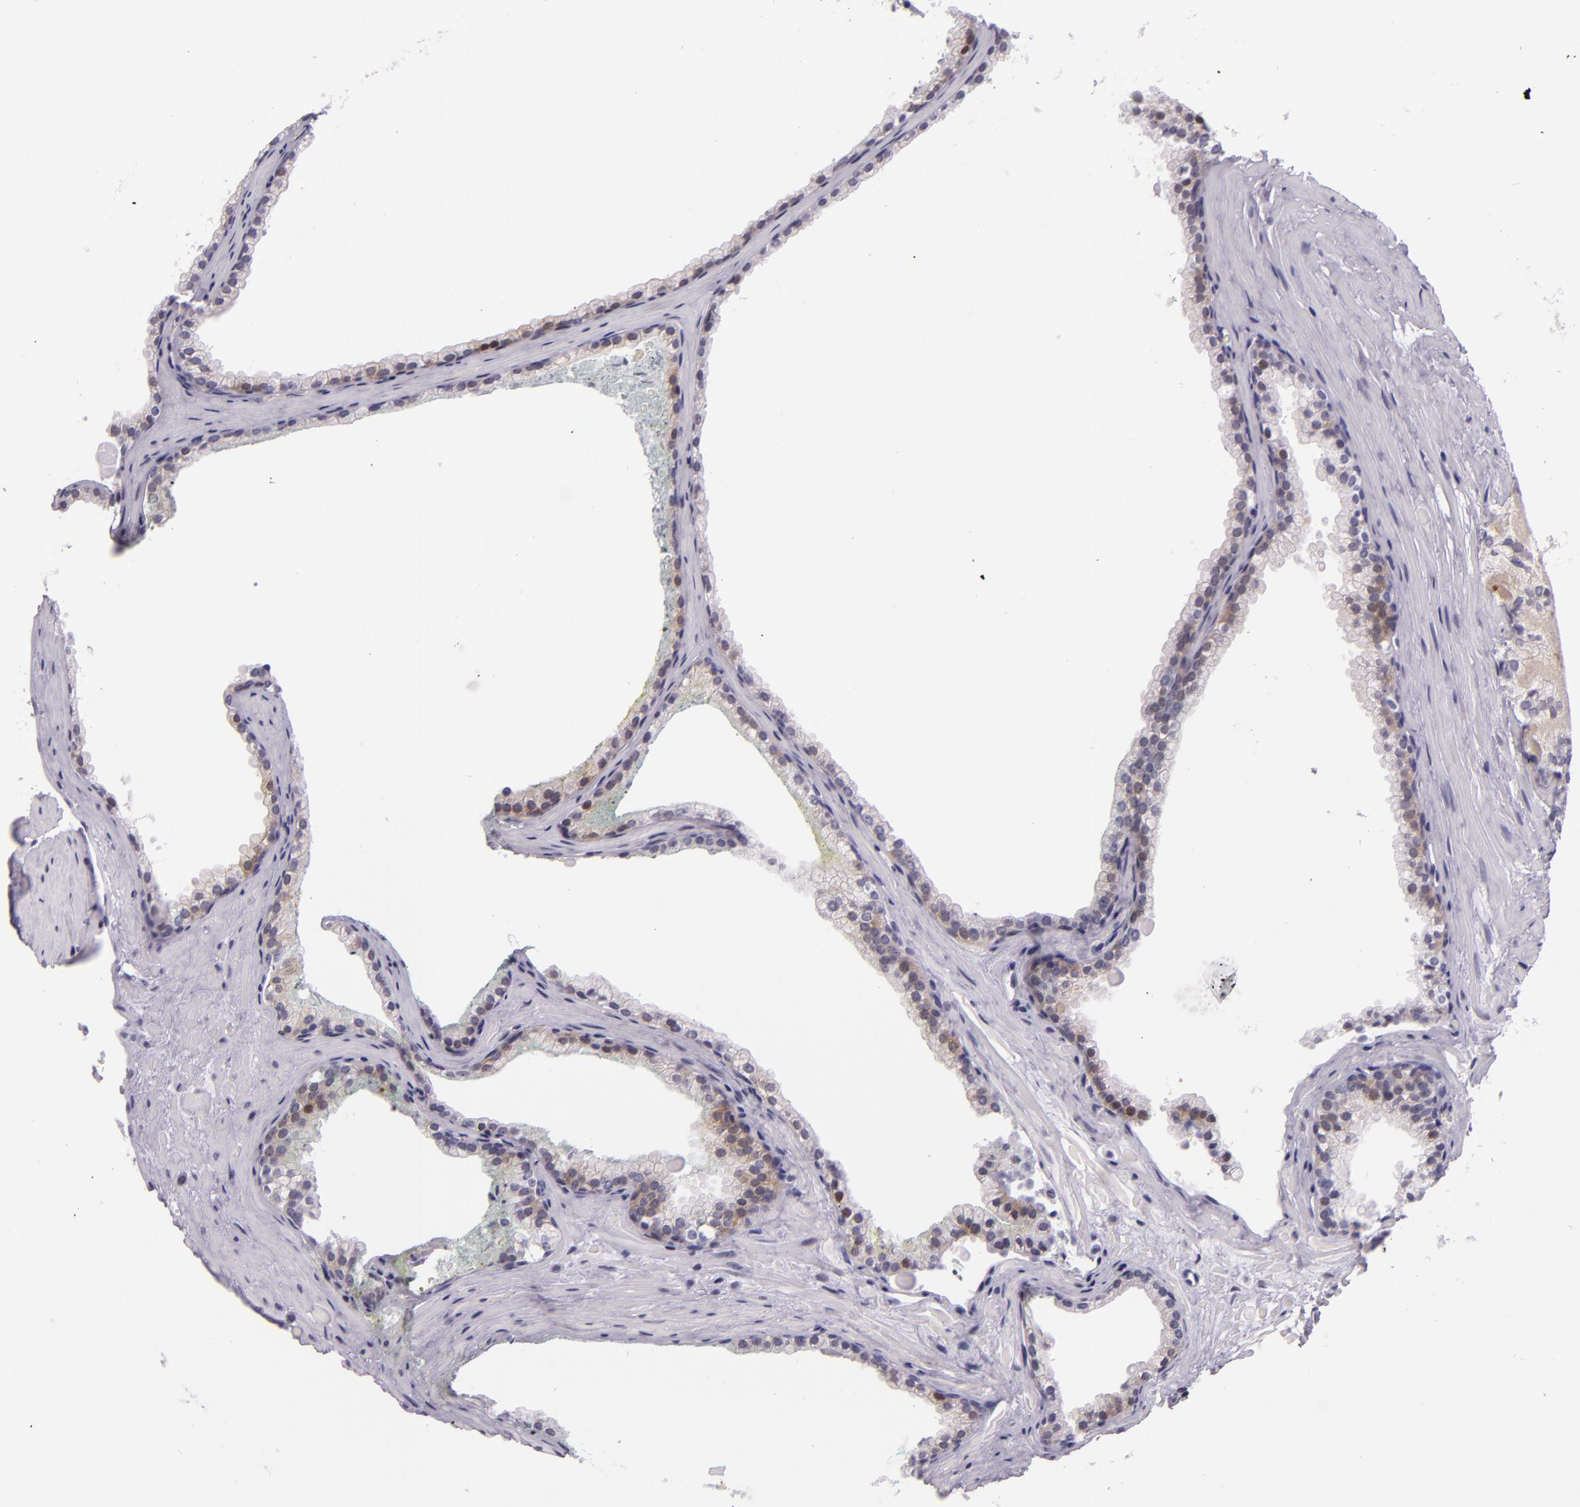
{"staining": {"intensity": "weak", "quantity": "<25%", "location": "cytoplasmic/membranous"}, "tissue": "prostate cancer", "cell_type": "Tumor cells", "image_type": "cancer", "snomed": [{"axis": "morphology", "description": "Adenocarcinoma, Medium grade"}, {"axis": "topography", "description": "Prostate"}], "caption": "Immunohistochemistry micrograph of neoplastic tissue: prostate cancer (medium-grade adenocarcinoma) stained with DAB displays no significant protein positivity in tumor cells.", "gene": "HSP90AA1", "patient": {"sex": "male", "age": 72}}